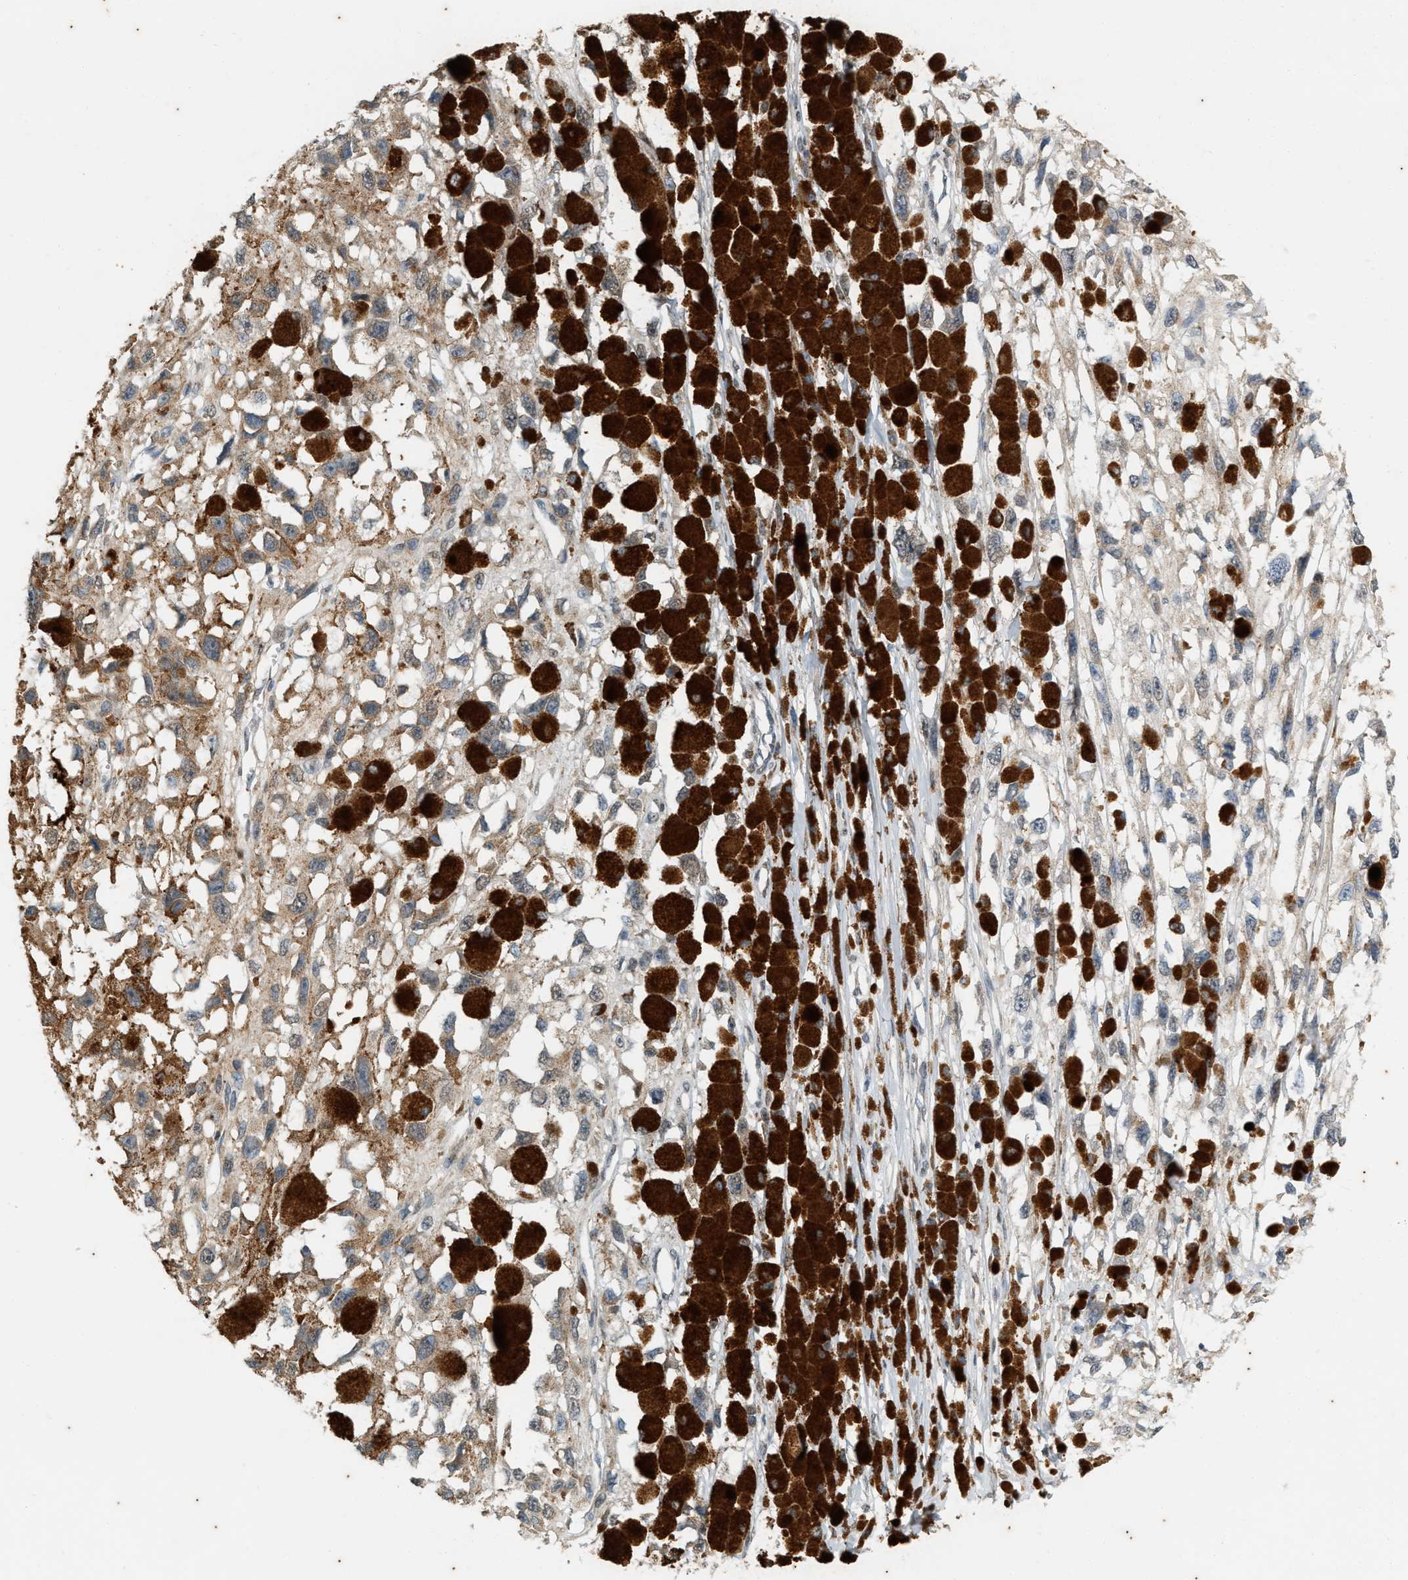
{"staining": {"intensity": "weak", "quantity": "25%-75%", "location": "cytoplasmic/membranous"}, "tissue": "melanoma", "cell_type": "Tumor cells", "image_type": "cancer", "snomed": [{"axis": "morphology", "description": "Malignant melanoma, Metastatic site"}, {"axis": "topography", "description": "Lymph node"}], "caption": "Melanoma stained with DAB (3,3'-diaminobenzidine) immunohistochemistry shows low levels of weak cytoplasmic/membranous staining in about 25%-75% of tumor cells.", "gene": "CHPF2", "patient": {"sex": "male", "age": 59}}